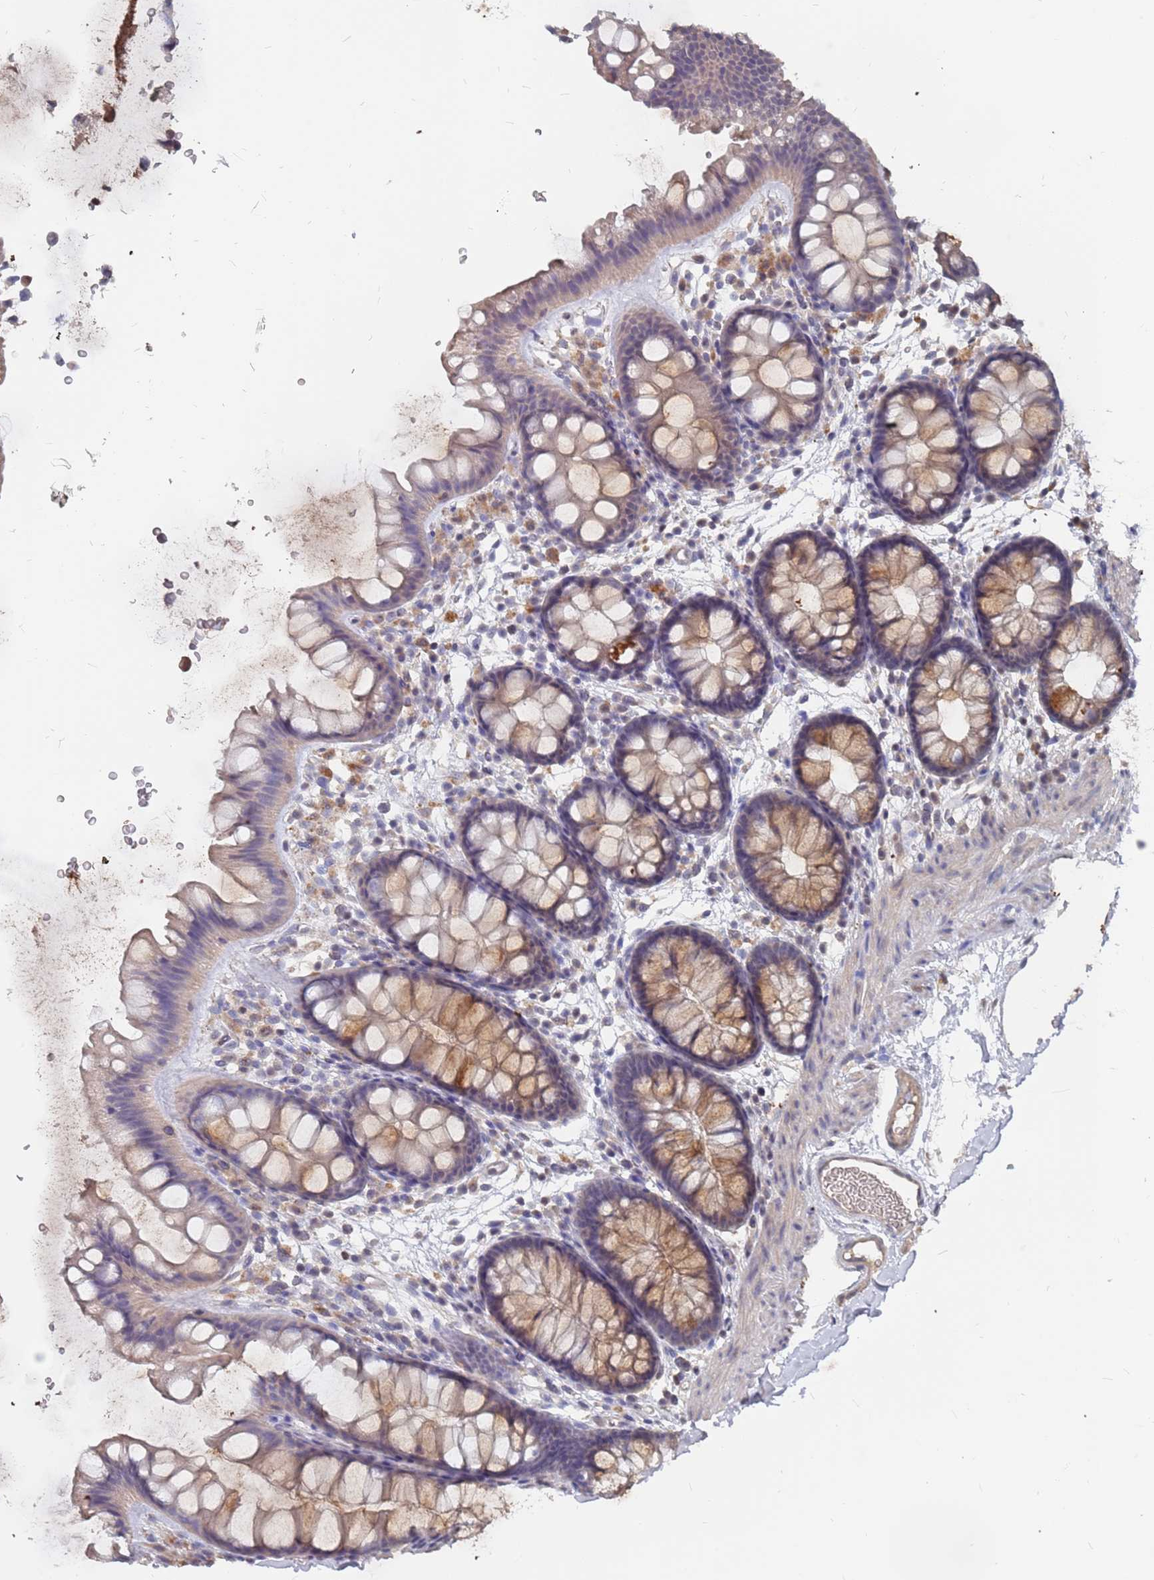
{"staining": {"intensity": "negative", "quantity": "none", "location": "none"}, "tissue": "colon", "cell_type": "Endothelial cells", "image_type": "normal", "snomed": [{"axis": "morphology", "description": "Normal tissue, NOS"}, {"axis": "topography", "description": "Colon"}], "caption": "Immunohistochemistry of benign colon shows no positivity in endothelial cells. (Immunohistochemistry, brightfield microscopy, high magnification).", "gene": "TCEANC2", "patient": {"sex": "female", "age": 62}}